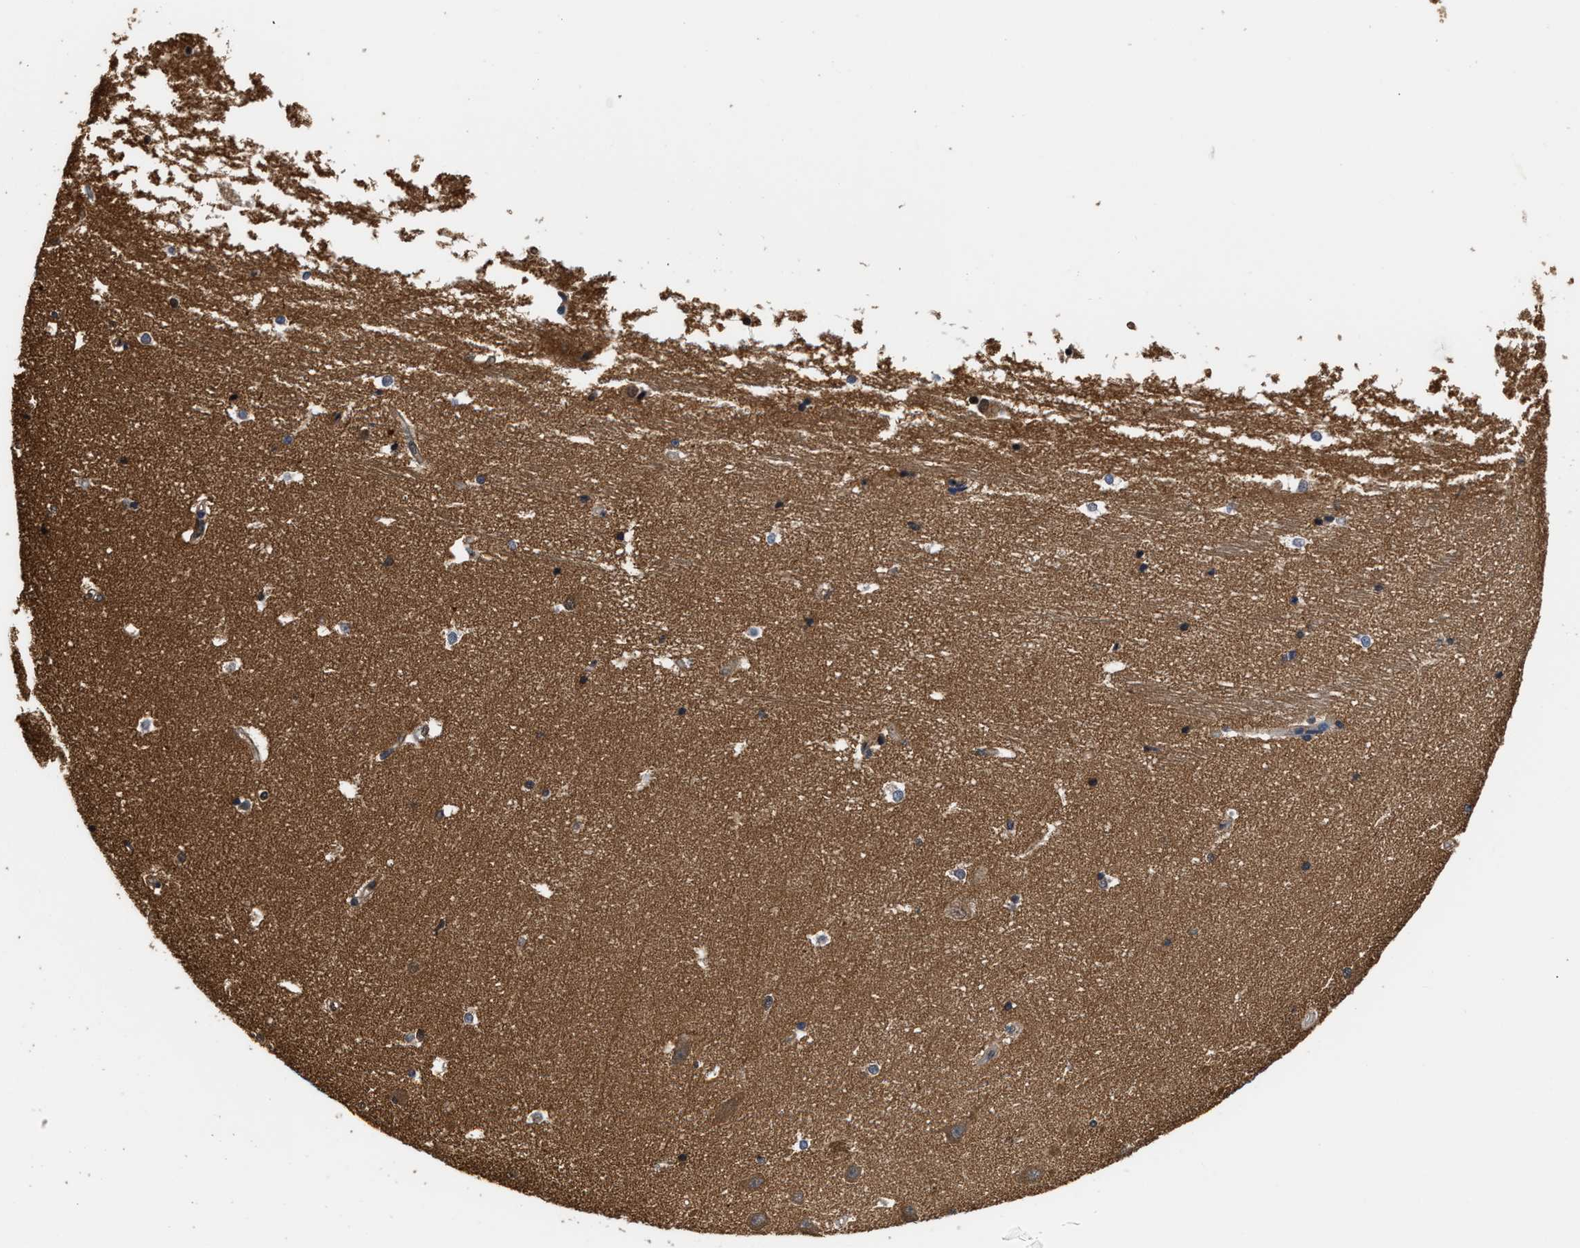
{"staining": {"intensity": "weak", "quantity": "<25%", "location": "cytoplasmic/membranous"}, "tissue": "hippocampus", "cell_type": "Glial cells", "image_type": "normal", "snomed": [{"axis": "morphology", "description": "Normal tissue, NOS"}, {"axis": "topography", "description": "Hippocampus"}], "caption": "High magnification brightfield microscopy of unremarkable hippocampus stained with DAB (brown) and counterstained with hematoxylin (blue): glial cells show no significant staining. (Stains: DAB IHC with hematoxylin counter stain, Microscopy: brightfield microscopy at high magnification).", "gene": "SCAI", "patient": {"sex": "male", "age": 45}}